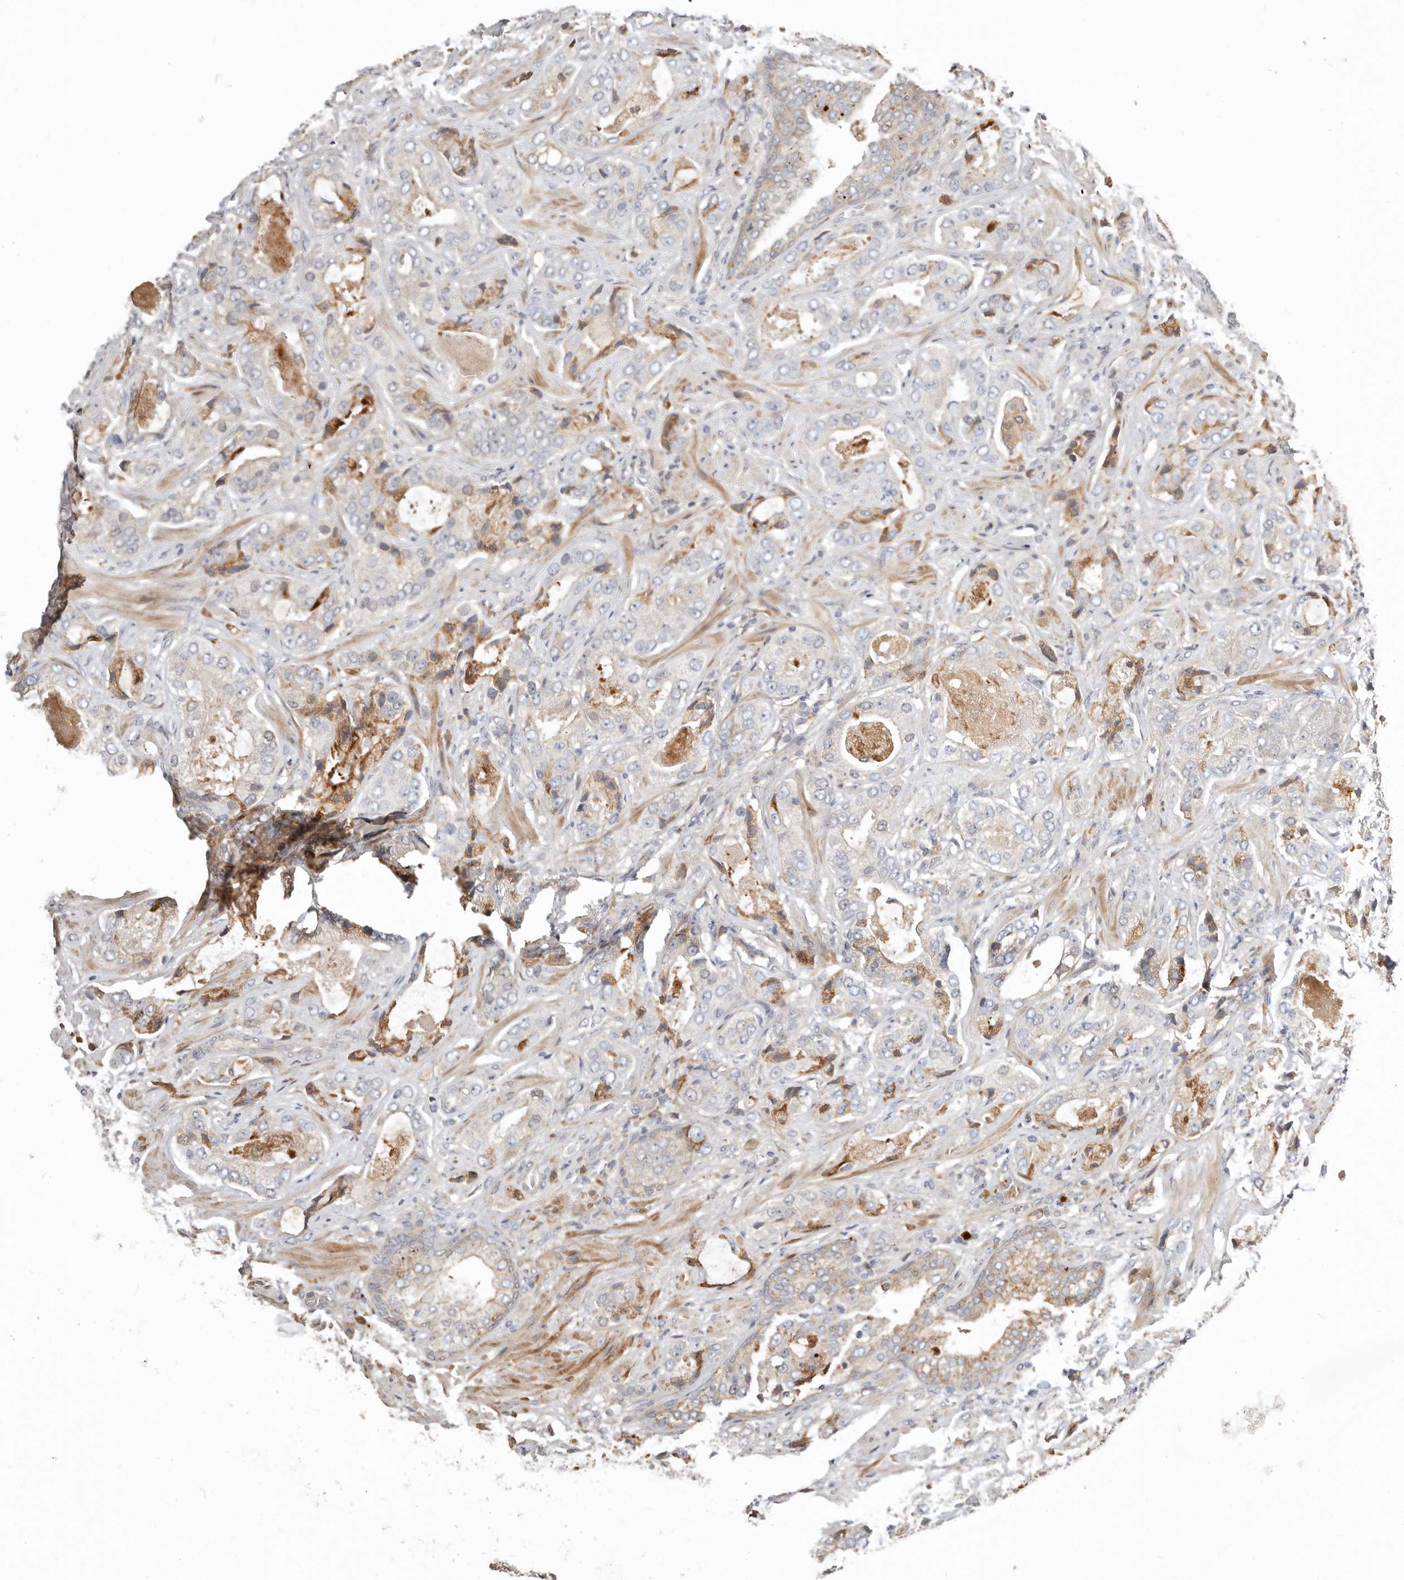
{"staining": {"intensity": "weak", "quantity": "<25%", "location": "cytoplasmic/membranous"}, "tissue": "prostate cancer", "cell_type": "Tumor cells", "image_type": "cancer", "snomed": [{"axis": "morphology", "description": "Normal tissue, NOS"}, {"axis": "morphology", "description": "Adenocarcinoma, High grade"}, {"axis": "topography", "description": "Prostate"}, {"axis": "topography", "description": "Peripheral nerve tissue"}], "caption": "Immunohistochemistry histopathology image of neoplastic tissue: human adenocarcinoma (high-grade) (prostate) stained with DAB demonstrates no significant protein expression in tumor cells.", "gene": "MTFR2", "patient": {"sex": "male", "age": 59}}